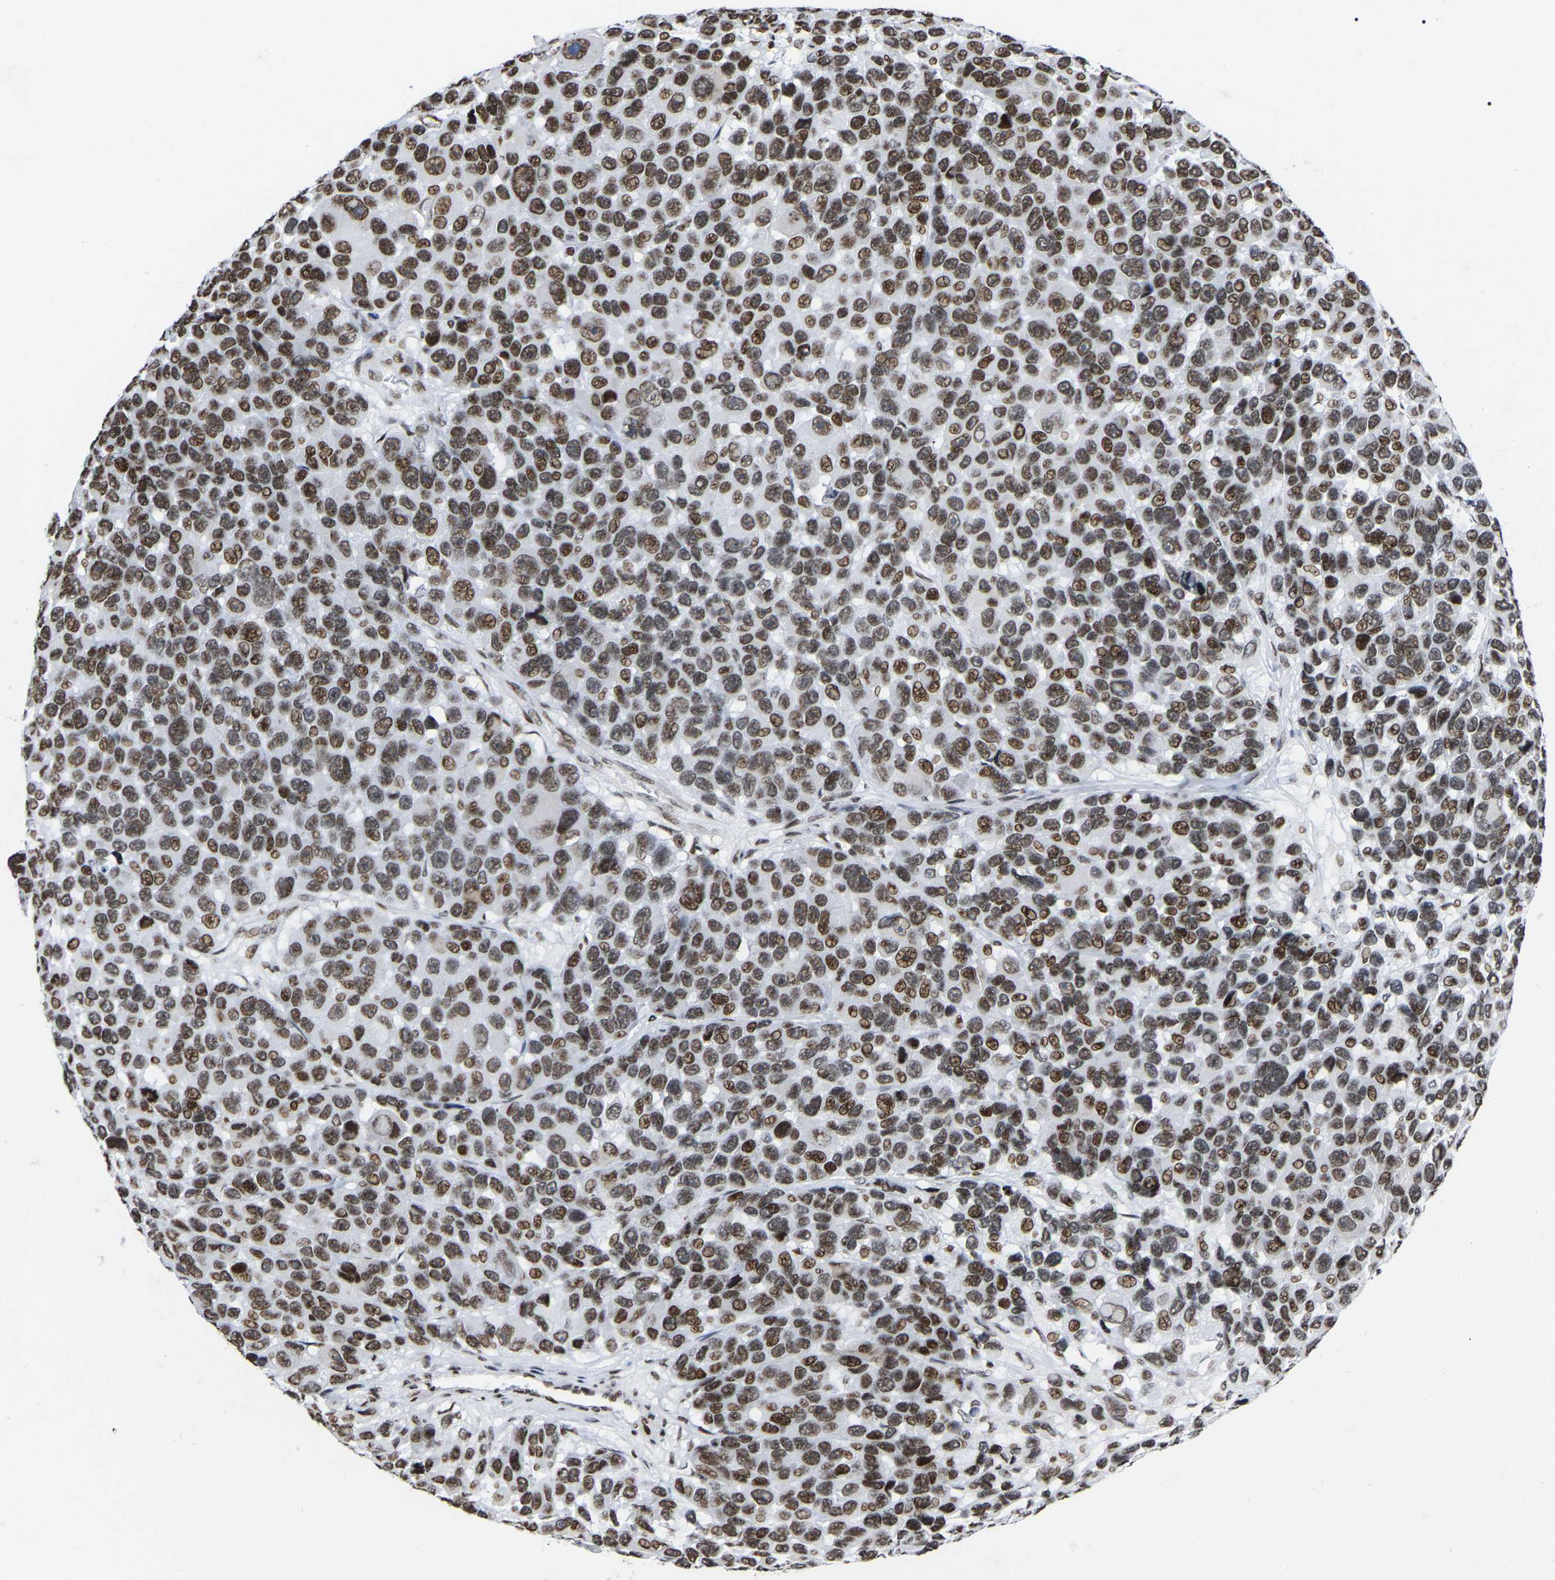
{"staining": {"intensity": "moderate", "quantity": ">75%", "location": "nuclear"}, "tissue": "melanoma", "cell_type": "Tumor cells", "image_type": "cancer", "snomed": [{"axis": "morphology", "description": "Malignant melanoma, NOS"}, {"axis": "topography", "description": "Skin"}], "caption": "Malignant melanoma stained with DAB immunohistochemistry displays medium levels of moderate nuclear positivity in approximately >75% of tumor cells. Immunohistochemistry stains the protein in brown and the nuclei are stained blue.", "gene": "PRCC", "patient": {"sex": "male", "age": 53}}